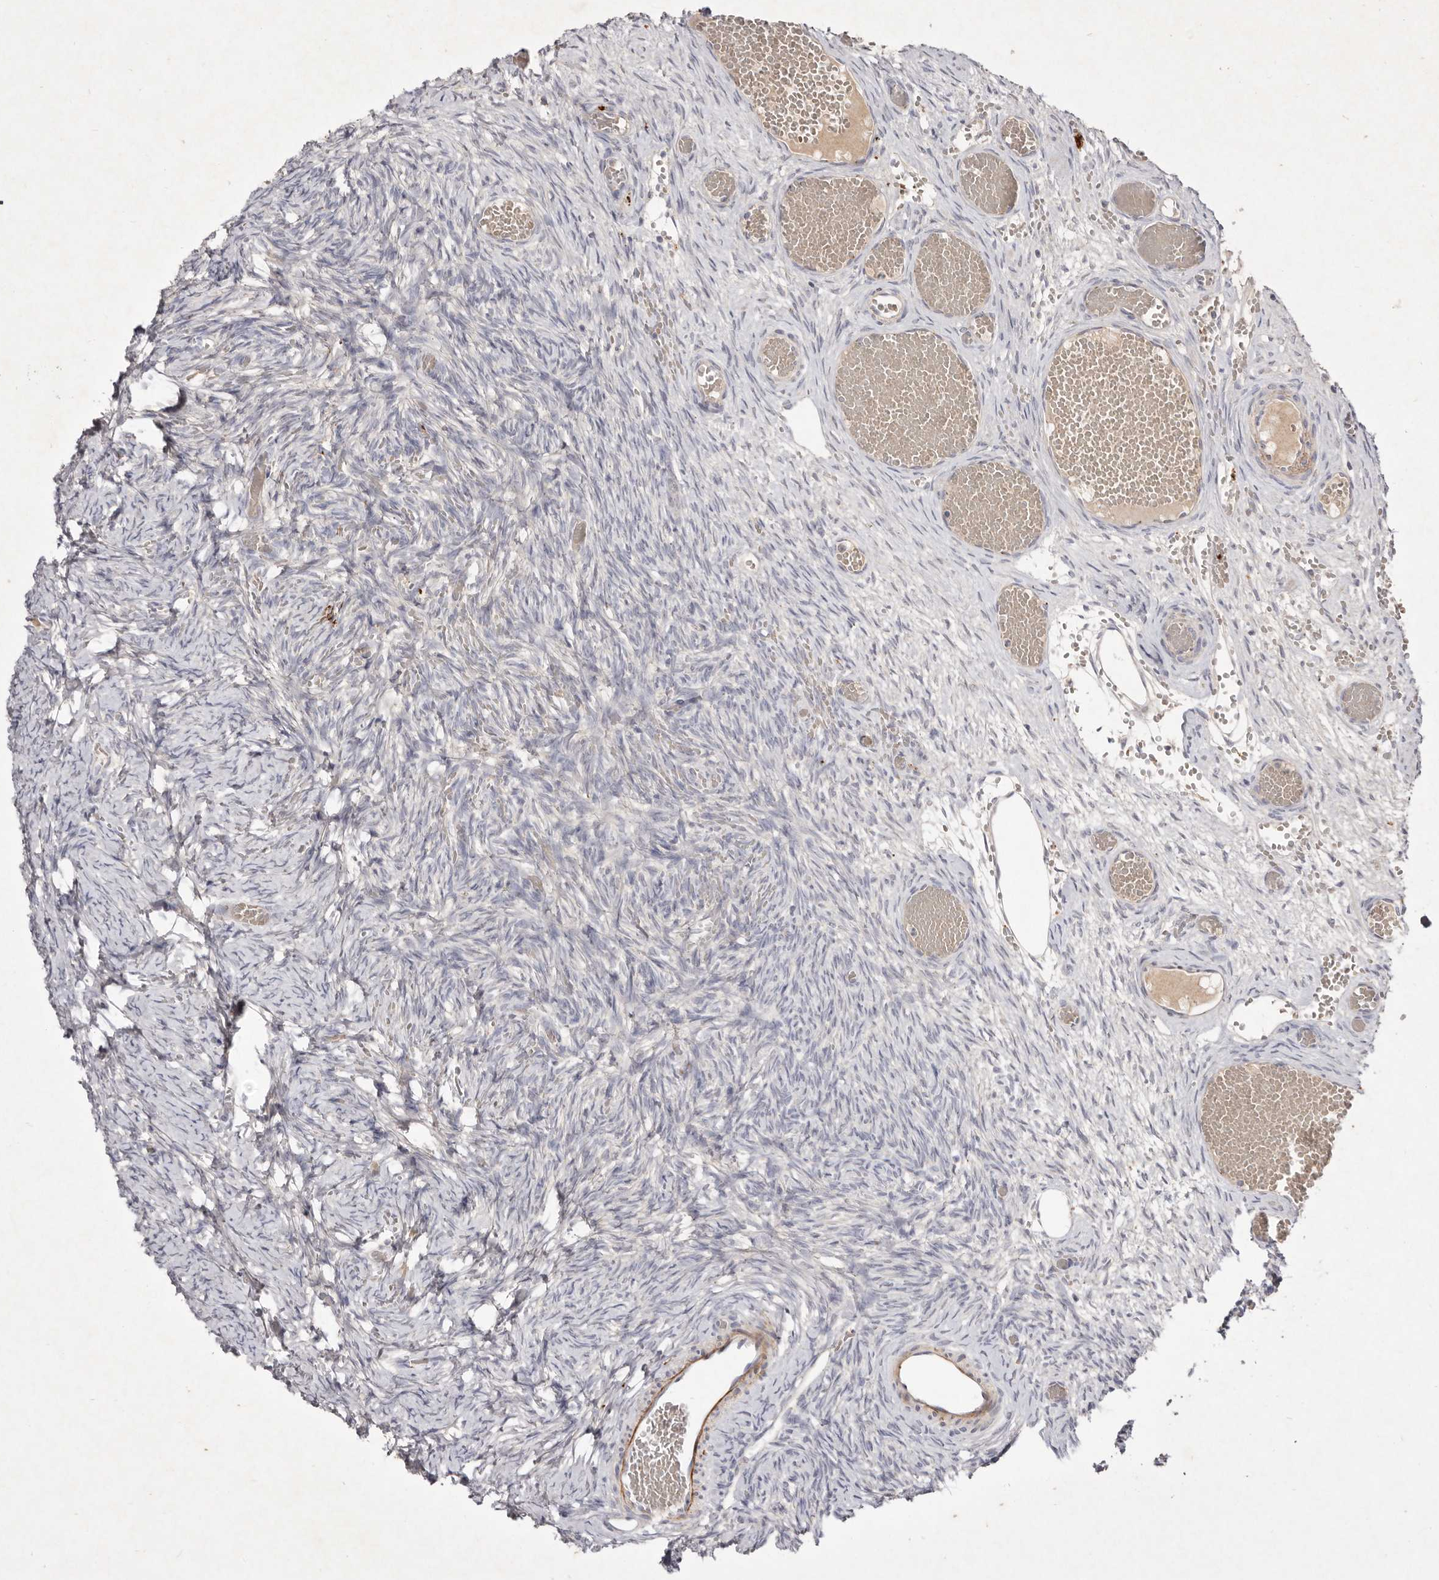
{"staining": {"intensity": "moderate", "quantity": ">75%", "location": "cytoplasmic/membranous"}, "tissue": "ovary", "cell_type": "Follicle cells", "image_type": "normal", "snomed": [{"axis": "morphology", "description": "Adenocarcinoma, NOS"}, {"axis": "topography", "description": "Endometrium"}], "caption": "DAB (3,3'-diaminobenzidine) immunohistochemical staining of normal human ovary demonstrates moderate cytoplasmic/membranous protein positivity in about >75% of follicle cells. The staining was performed using DAB to visualize the protein expression in brown, while the nuclei were stained in blue with hematoxylin (Magnification: 20x).", "gene": "USP24", "patient": {"sex": "female", "age": 32}}